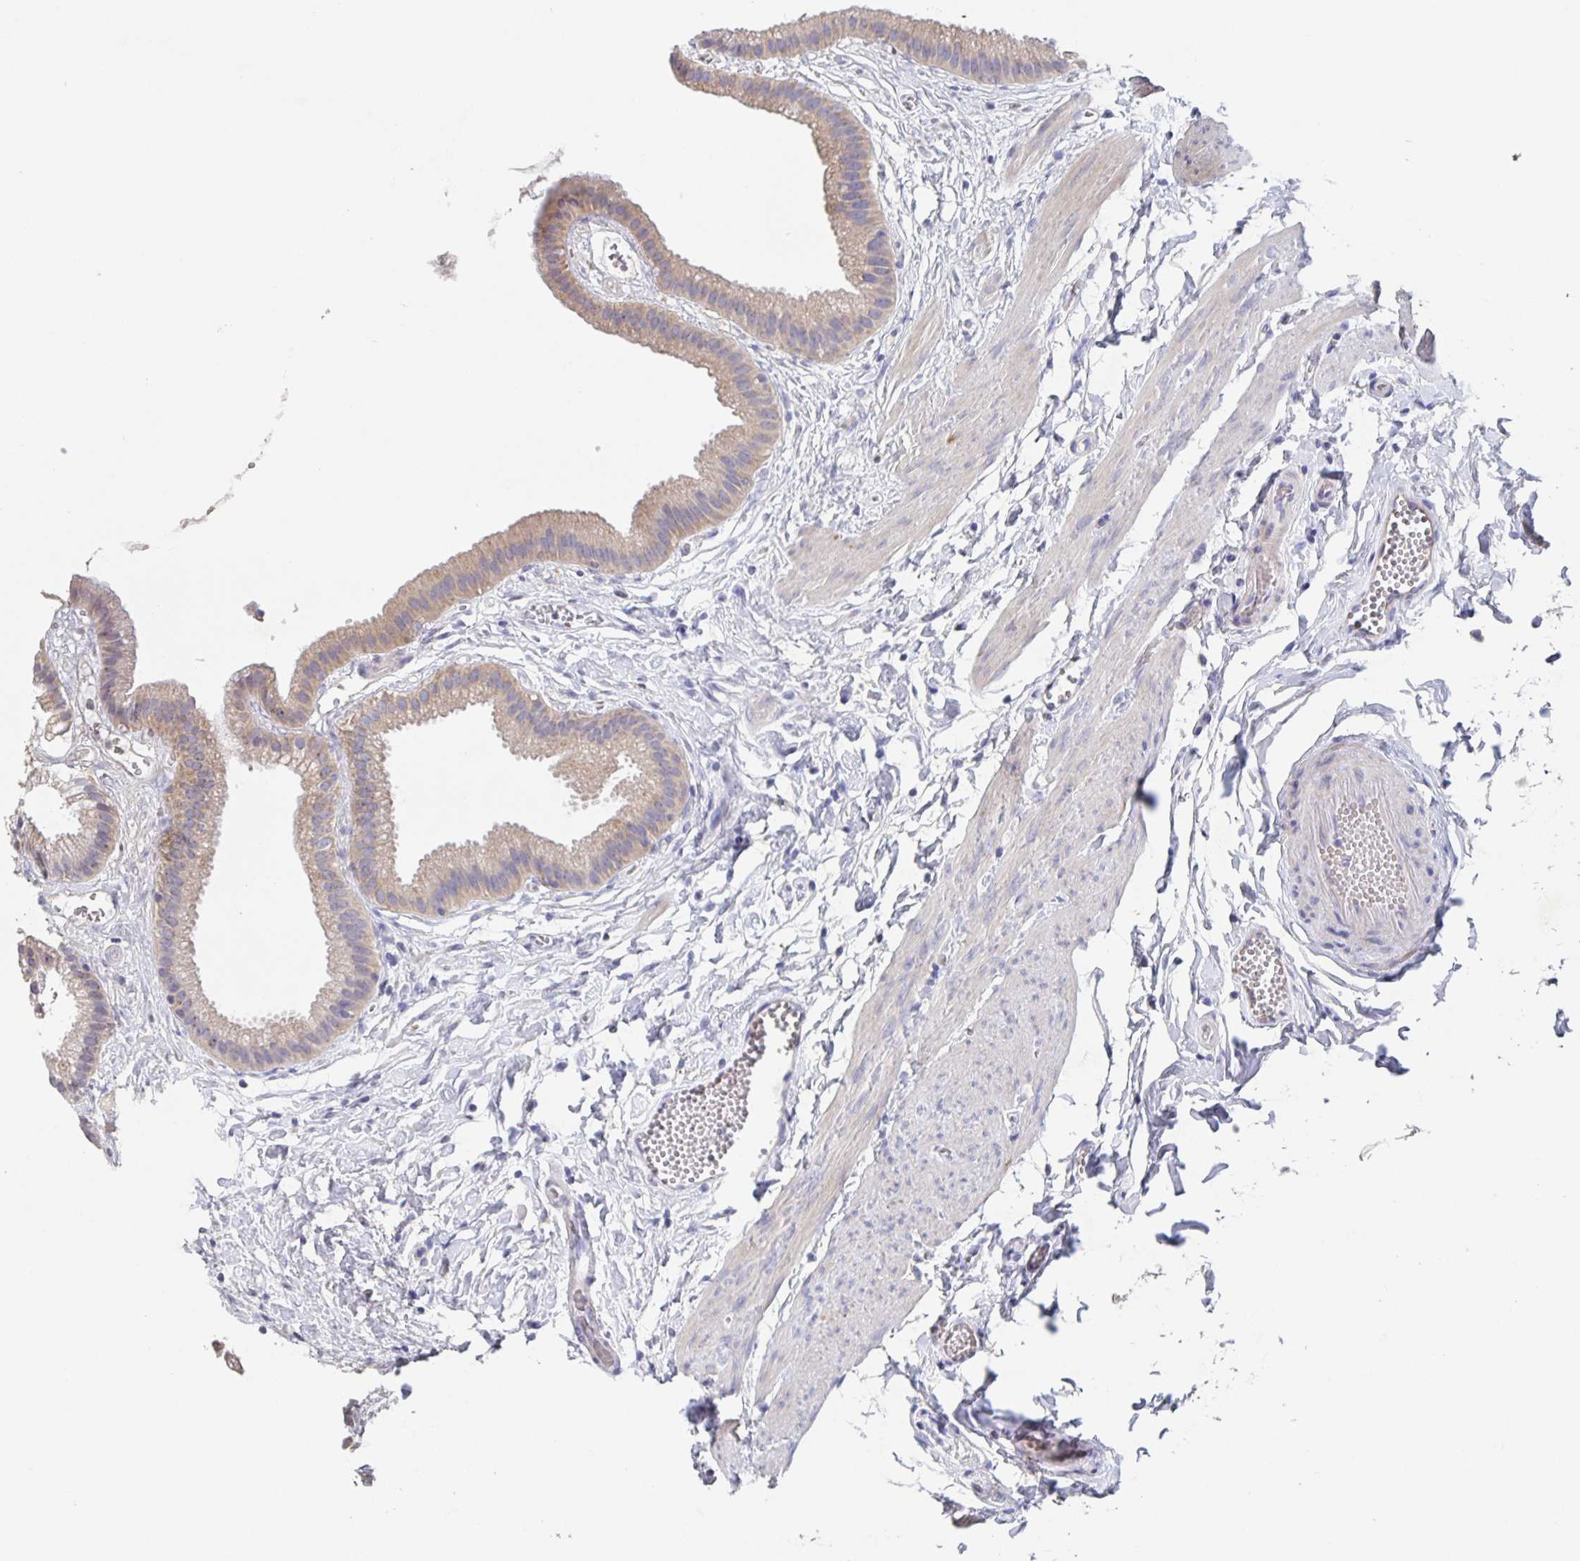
{"staining": {"intensity": "weak", "quantity": "25%-75%", "location": "cytoplasmic/membranous"}, "tissue": "gallbladder", "cell_type": "Glandular cells", "image_type": "normal", "snomed": [{"axis": "morphology", "description": "Normal tissue, NOS"}, {"axis": "topography", "description": "Gallbladder"}], "caption": "High-magnification brightfield microscopy of benign gallbladder stained with DAB (3,3'-diaminobenzidine) (brown) and counterstained with hematoxylin (blue). glandular cells exhibit weak cytoplasmic/membranous staining is present in approximately25%-75% of cells. The protein is shown in brown color, while the nuclei are stained blue.", "gene": "CDC42BPG", "patient": {"sex": "female", "age": 63}}